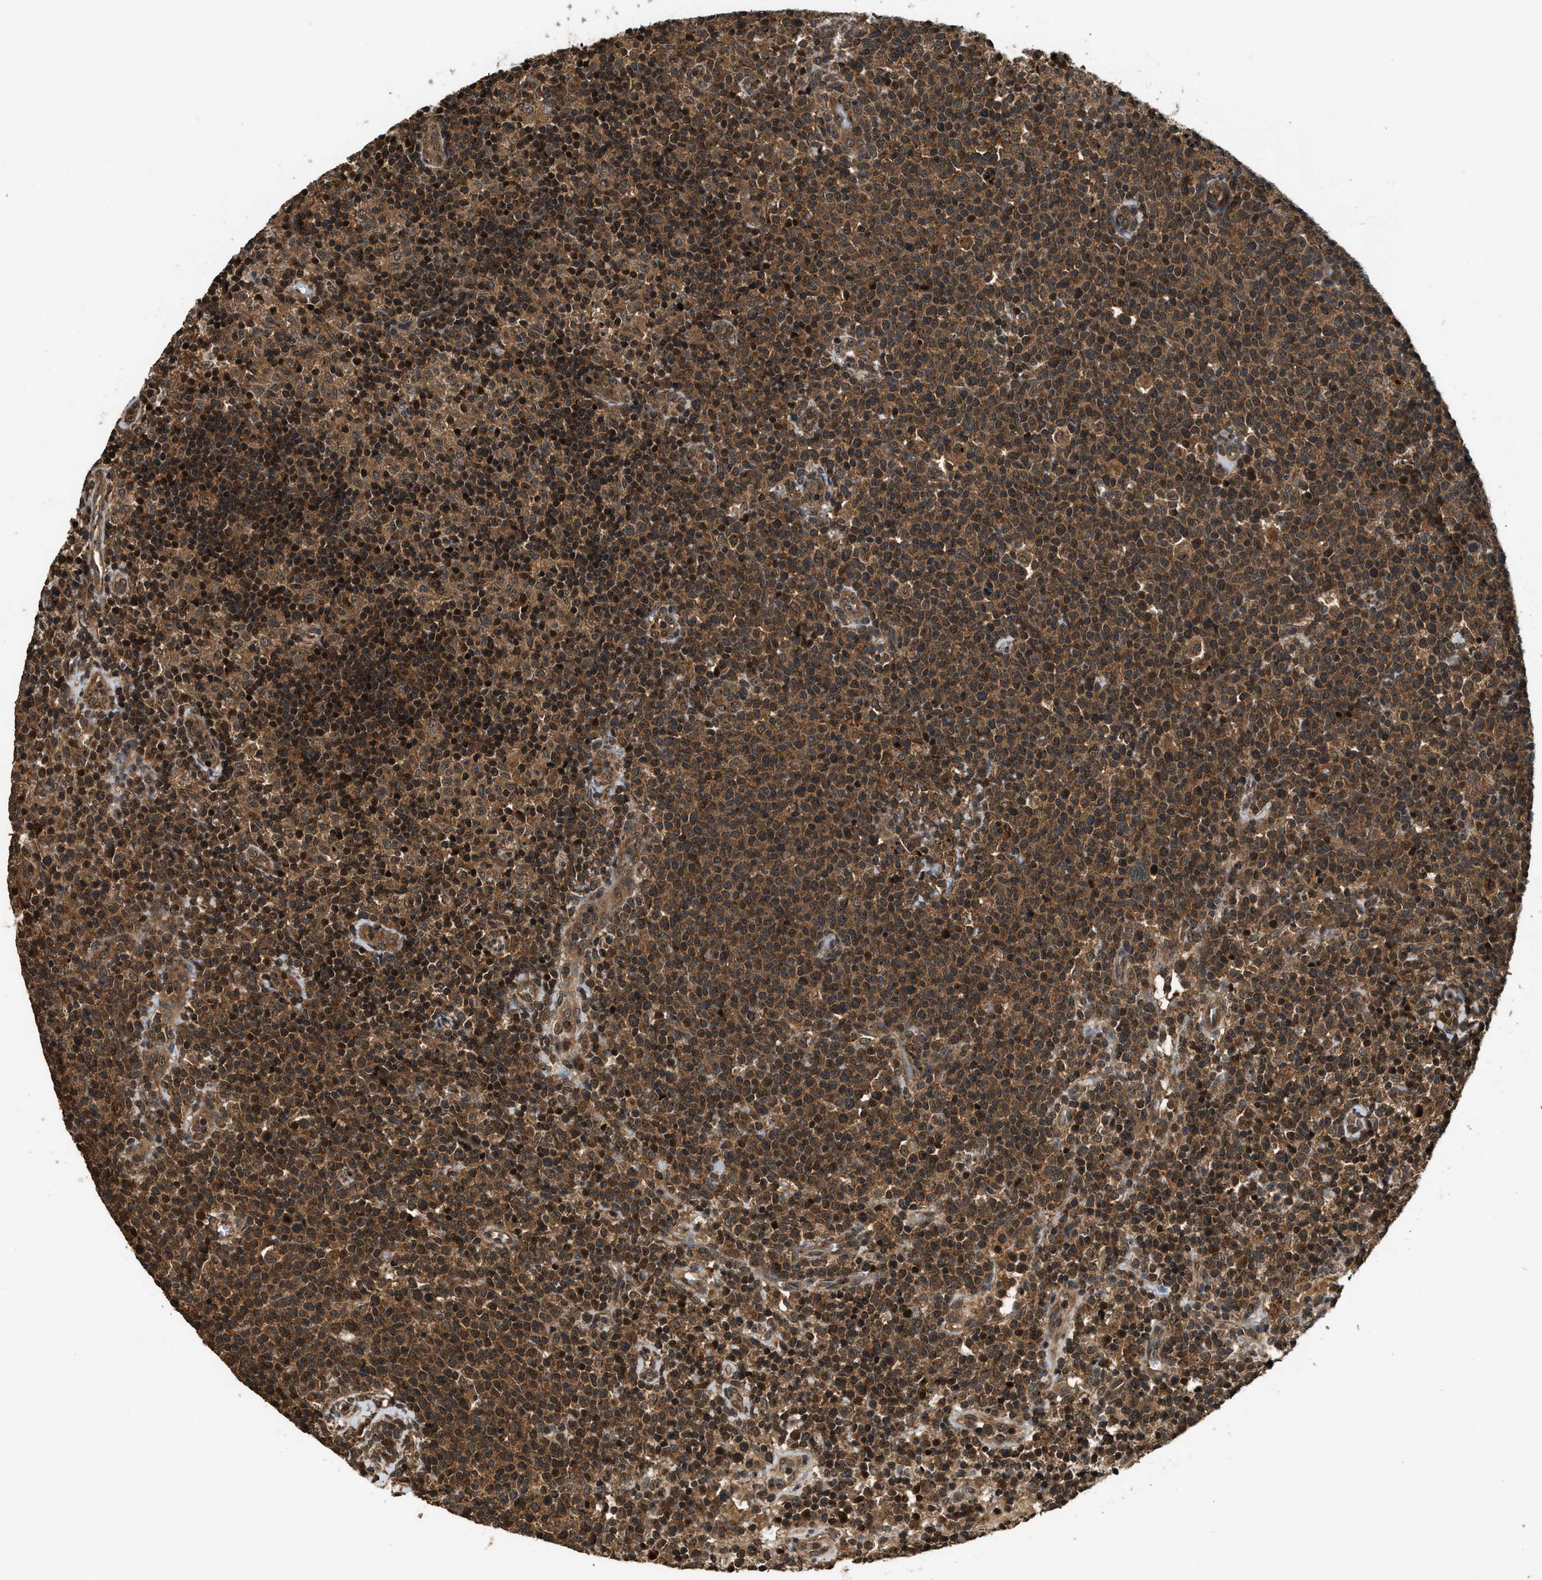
{"staining": {"intensity": "moderate", "quantity": ">75%", "location": "cytoplasmic/membranous"}, "tissue": "lymphoma", "cell_type": "Tumor cells", "image_type": "cancer", "snomed": [{"axis": "morphology", "description": "Malignant lymphoma, non-Hodgkin's type, High grade"}, {"axis": "topography", "description": "Lymph node"}], "caption": "Protein staining of high-grade malignant lymphoma, non-Hodgkin's type tissue shows moderate cytoplasmic/membranous positivity in about >75% of tumor cells. Nuclei are stained in blue.", "gene": "RPS6KB1", "patient": {"sex": "male", "age": 61}}